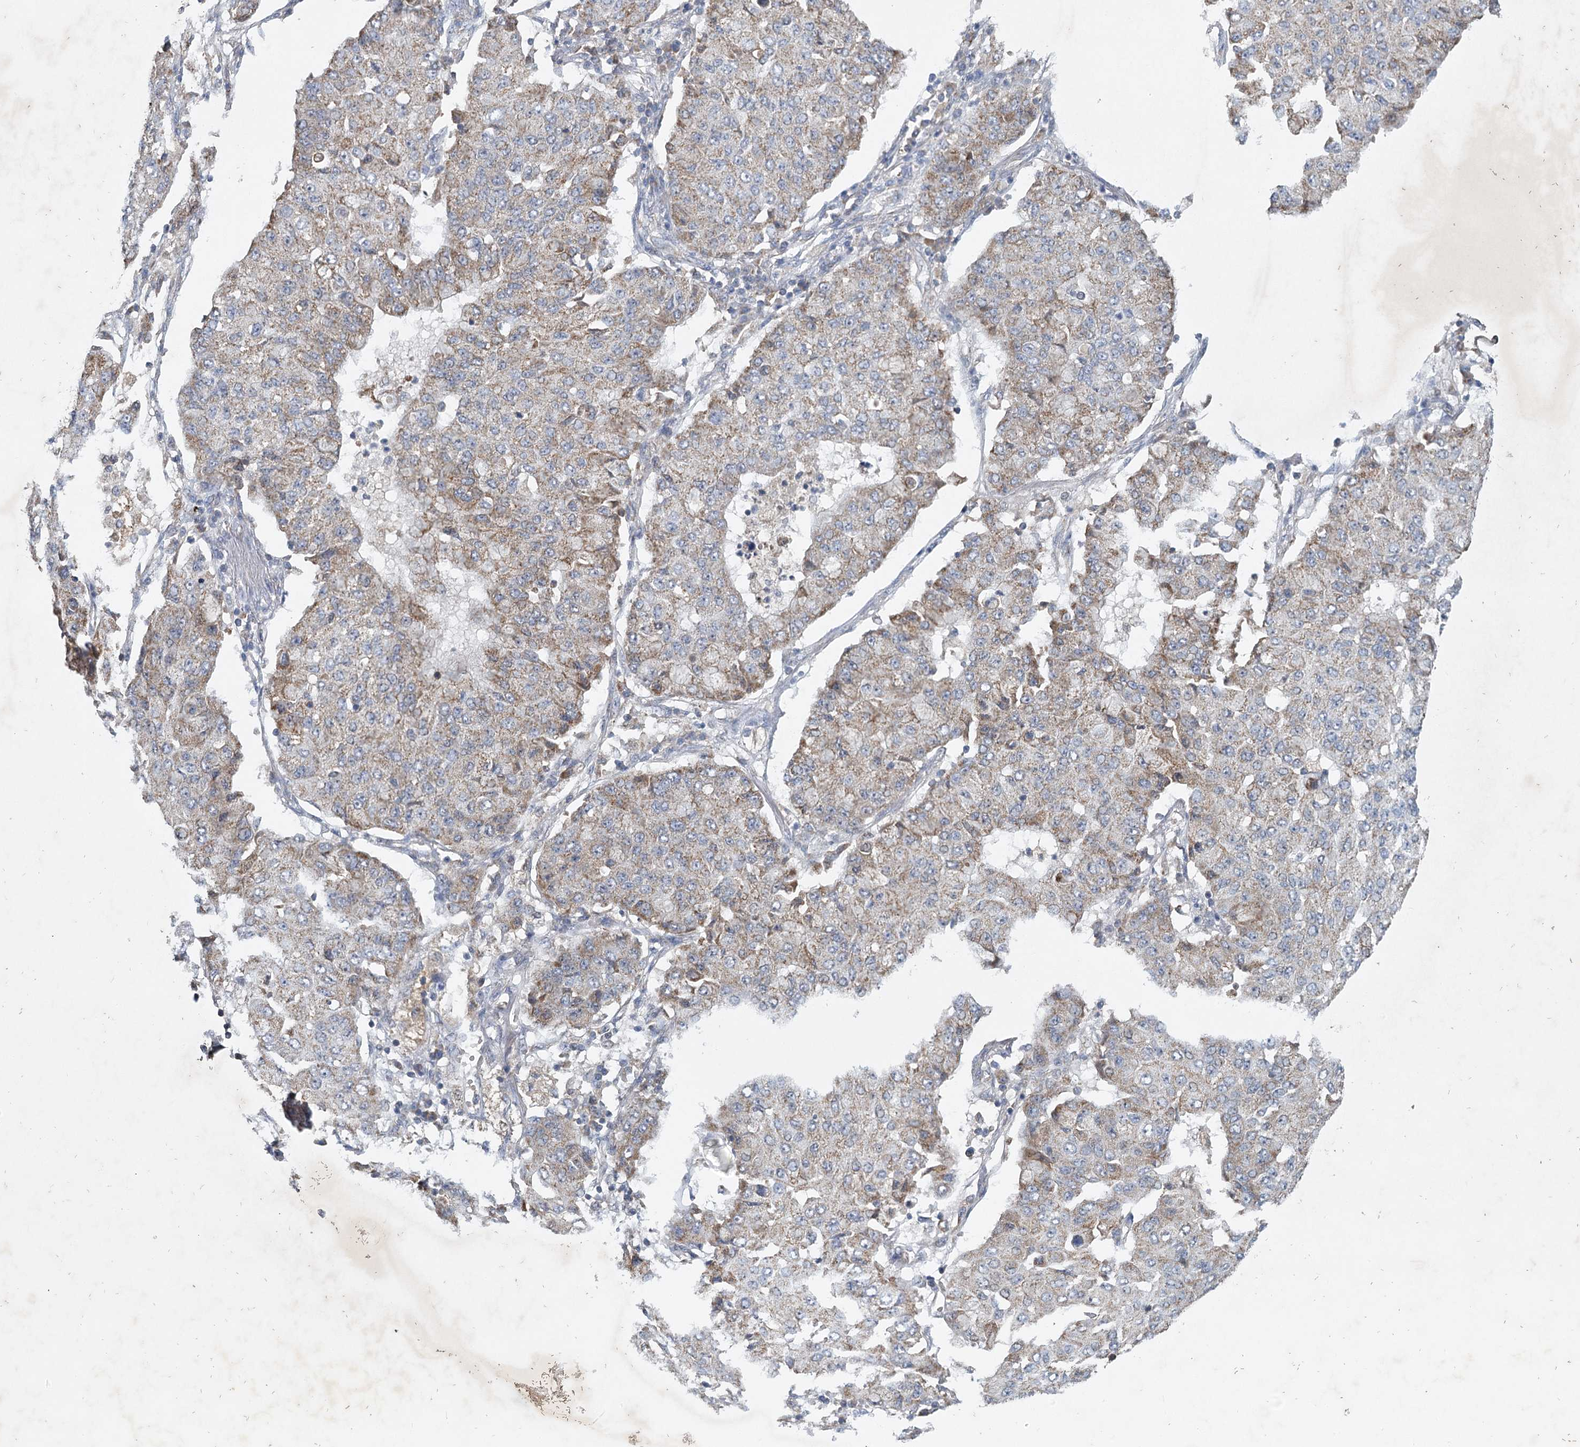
{"staining": {"intensity": "weak", "quantity": "<25%", "location": "cytoplasmic/membranous"}, "tissue": "lung cancer", "cell_type": "Tumor cells", "image_type": "cancer", "snomed": [{"axis": "morphology", "description": "Squamous cell carcinoma, NOS"}, {"axis": "topography", "description": "Lung"}], "caption": "A histopathology image of lung cancer stained for a protein reveals no brown staining in tumor cells. Nuclei are stained in blue.", "gene": "MRPL44", "patient": {"sex": "male", "age": 74}}